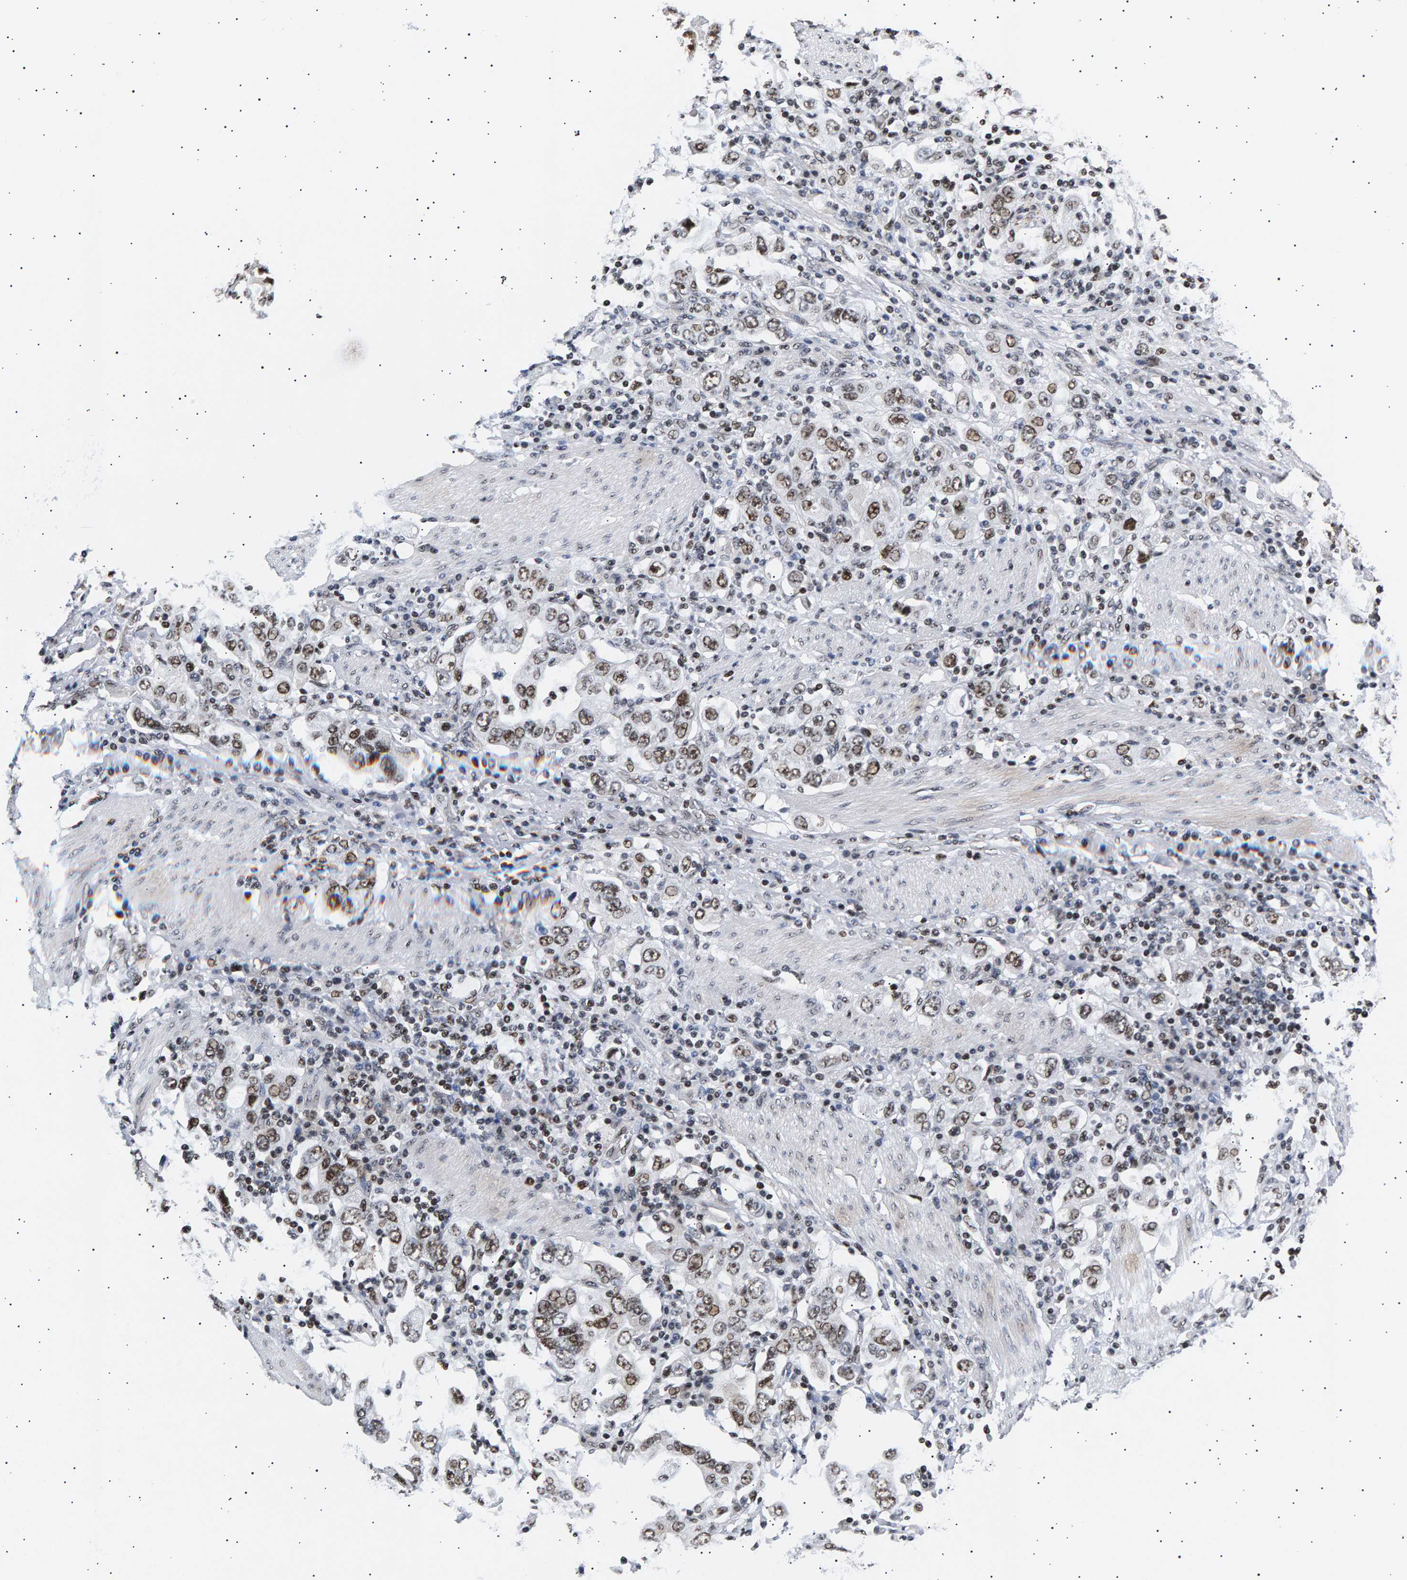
{"staining": {"intensity": "moderate", "quantity": ">75%", "location": "nuclear"}, "tissue": "stomach cancer", "cell_type": "Tumor cells", "image_type": "cancer", "snomed": [{"axis": "morphology", "description": "Adenocarcinoma, NOS"}, {"axis": "topography", "description": "Stomach, upper"}], "caption": "Adenocarcinoma (stomach) stained for a protein (brown) shows moderate nuclear positive expression in approximately >75% of tumor cells.", "gene": "ANKRD40", "patient": {"sex": "male", "age": 62}}